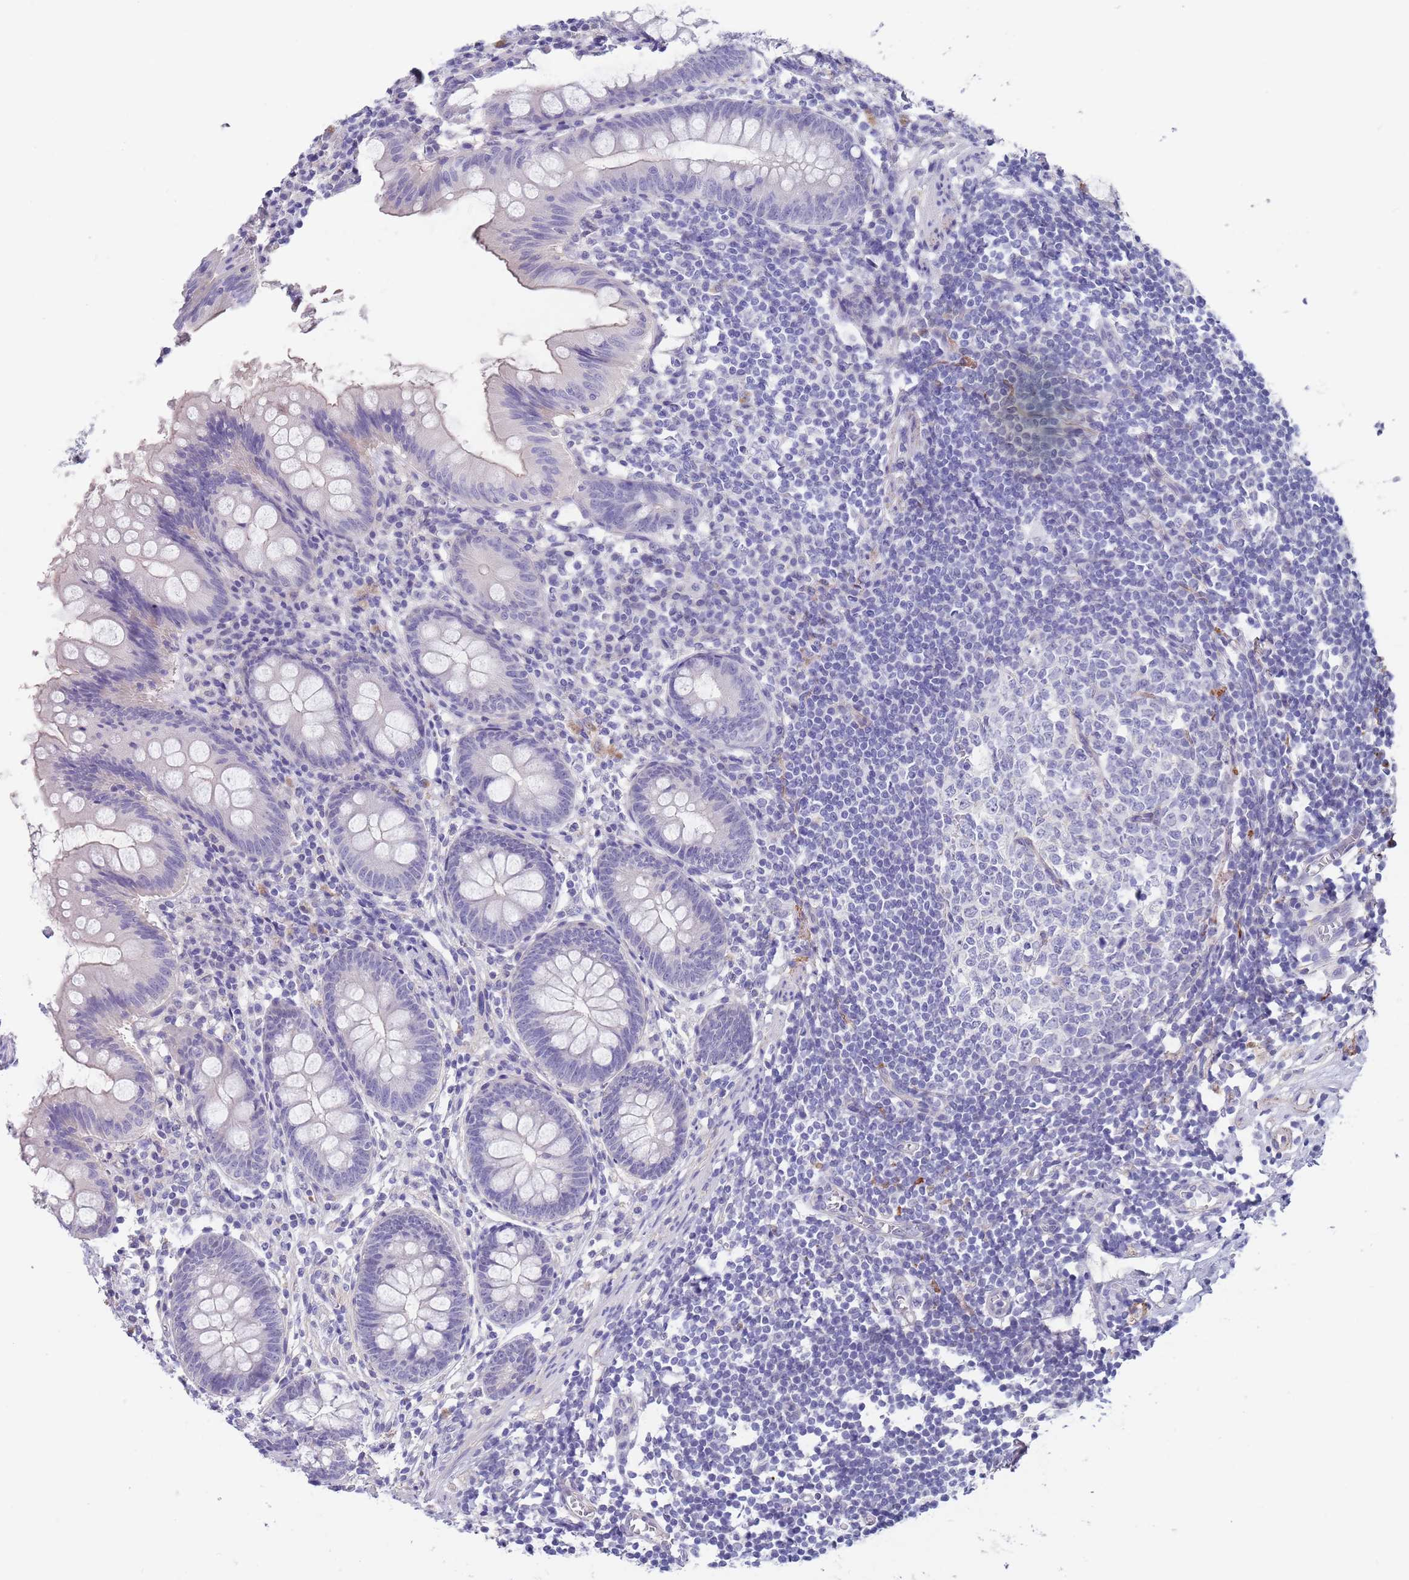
{"staining": {"intensity": "negative", "quantity": "none", "location": "none"}, "tissue": "appendix", "cell_type": "Glandular cells", "image_type": "normal", "snomed": [{"axis": "morphology", "description": "Normal tissue, NOS"}, {"axis": "topography", "description": "Appendix"}], "caption": "Histopathology image shows no protein expression in glandular cells of normal appendix.", "gene": "RNF169", "patient": {"sex": "female", "age": 51}}